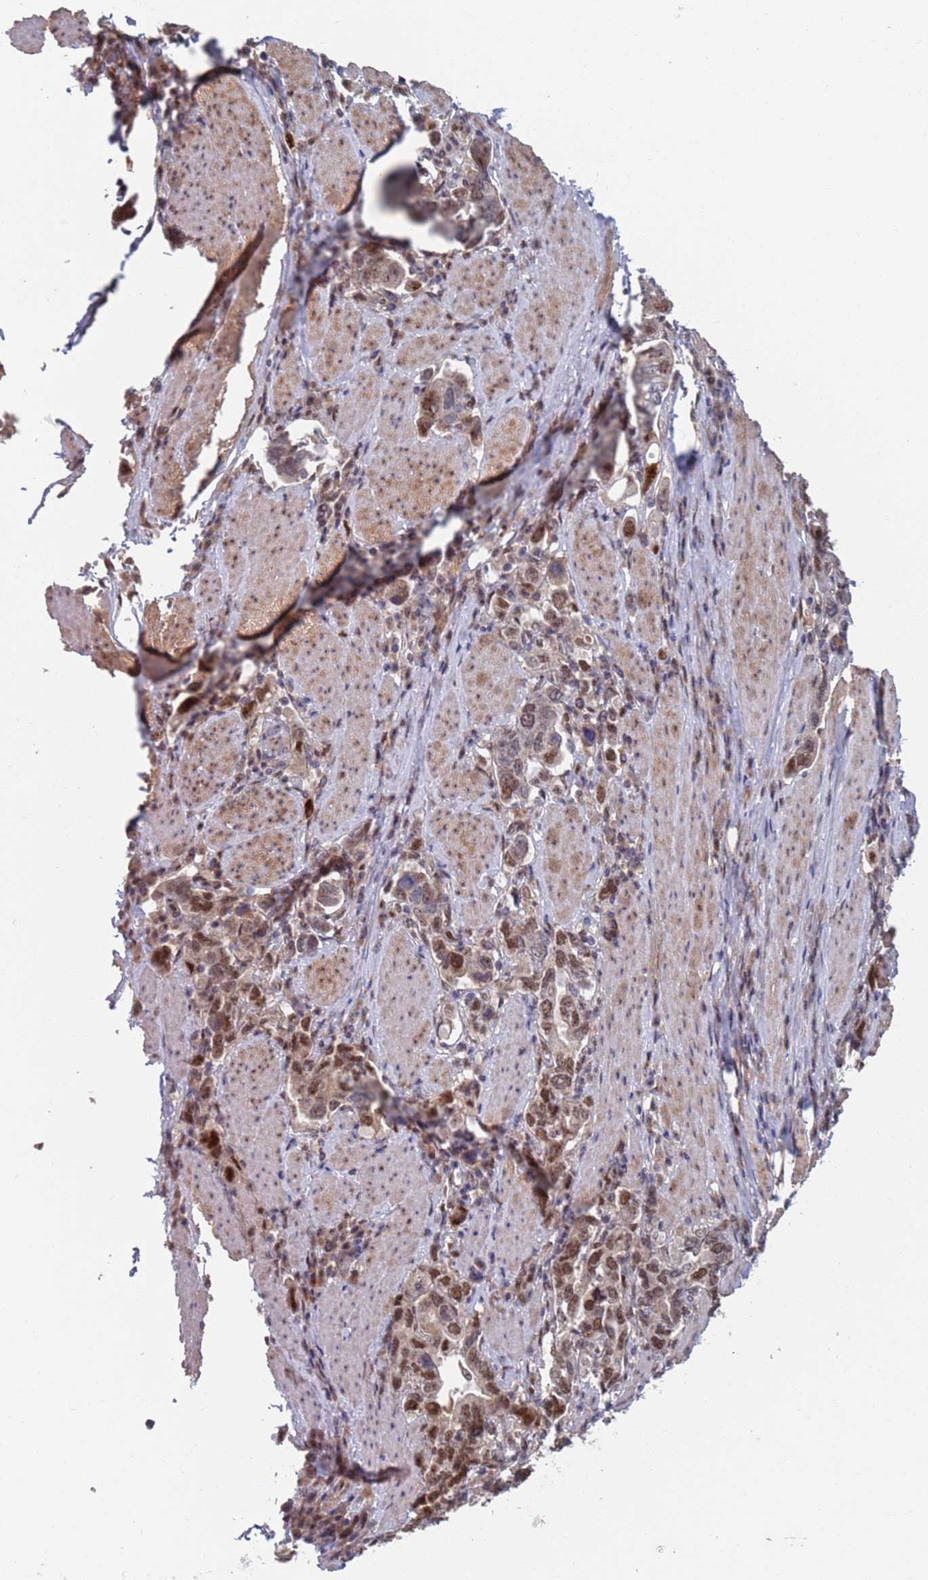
{"staining": {"intensity": "moderate", "quantity": "25%-75%", "location": "nuclear"}, "tissue": "stomach cancer", "cell_type": "Tumor cells", "image_type": "cancer", "snomed": [{"axis": "morphology", "description": "Adenocarcinoma, NOS"}, {"axis": "topography", "description": "Stomach, upper"}, {"axis": "topography", "description": "Stomach"}], "caption": "Protein expression analysis of stomach adenocarcinoma reveals moderate nuclear staining in about 25%-75% of tumor cells.", "gene": "RPP25", "patient": {"sex": "male", "age": 62}}